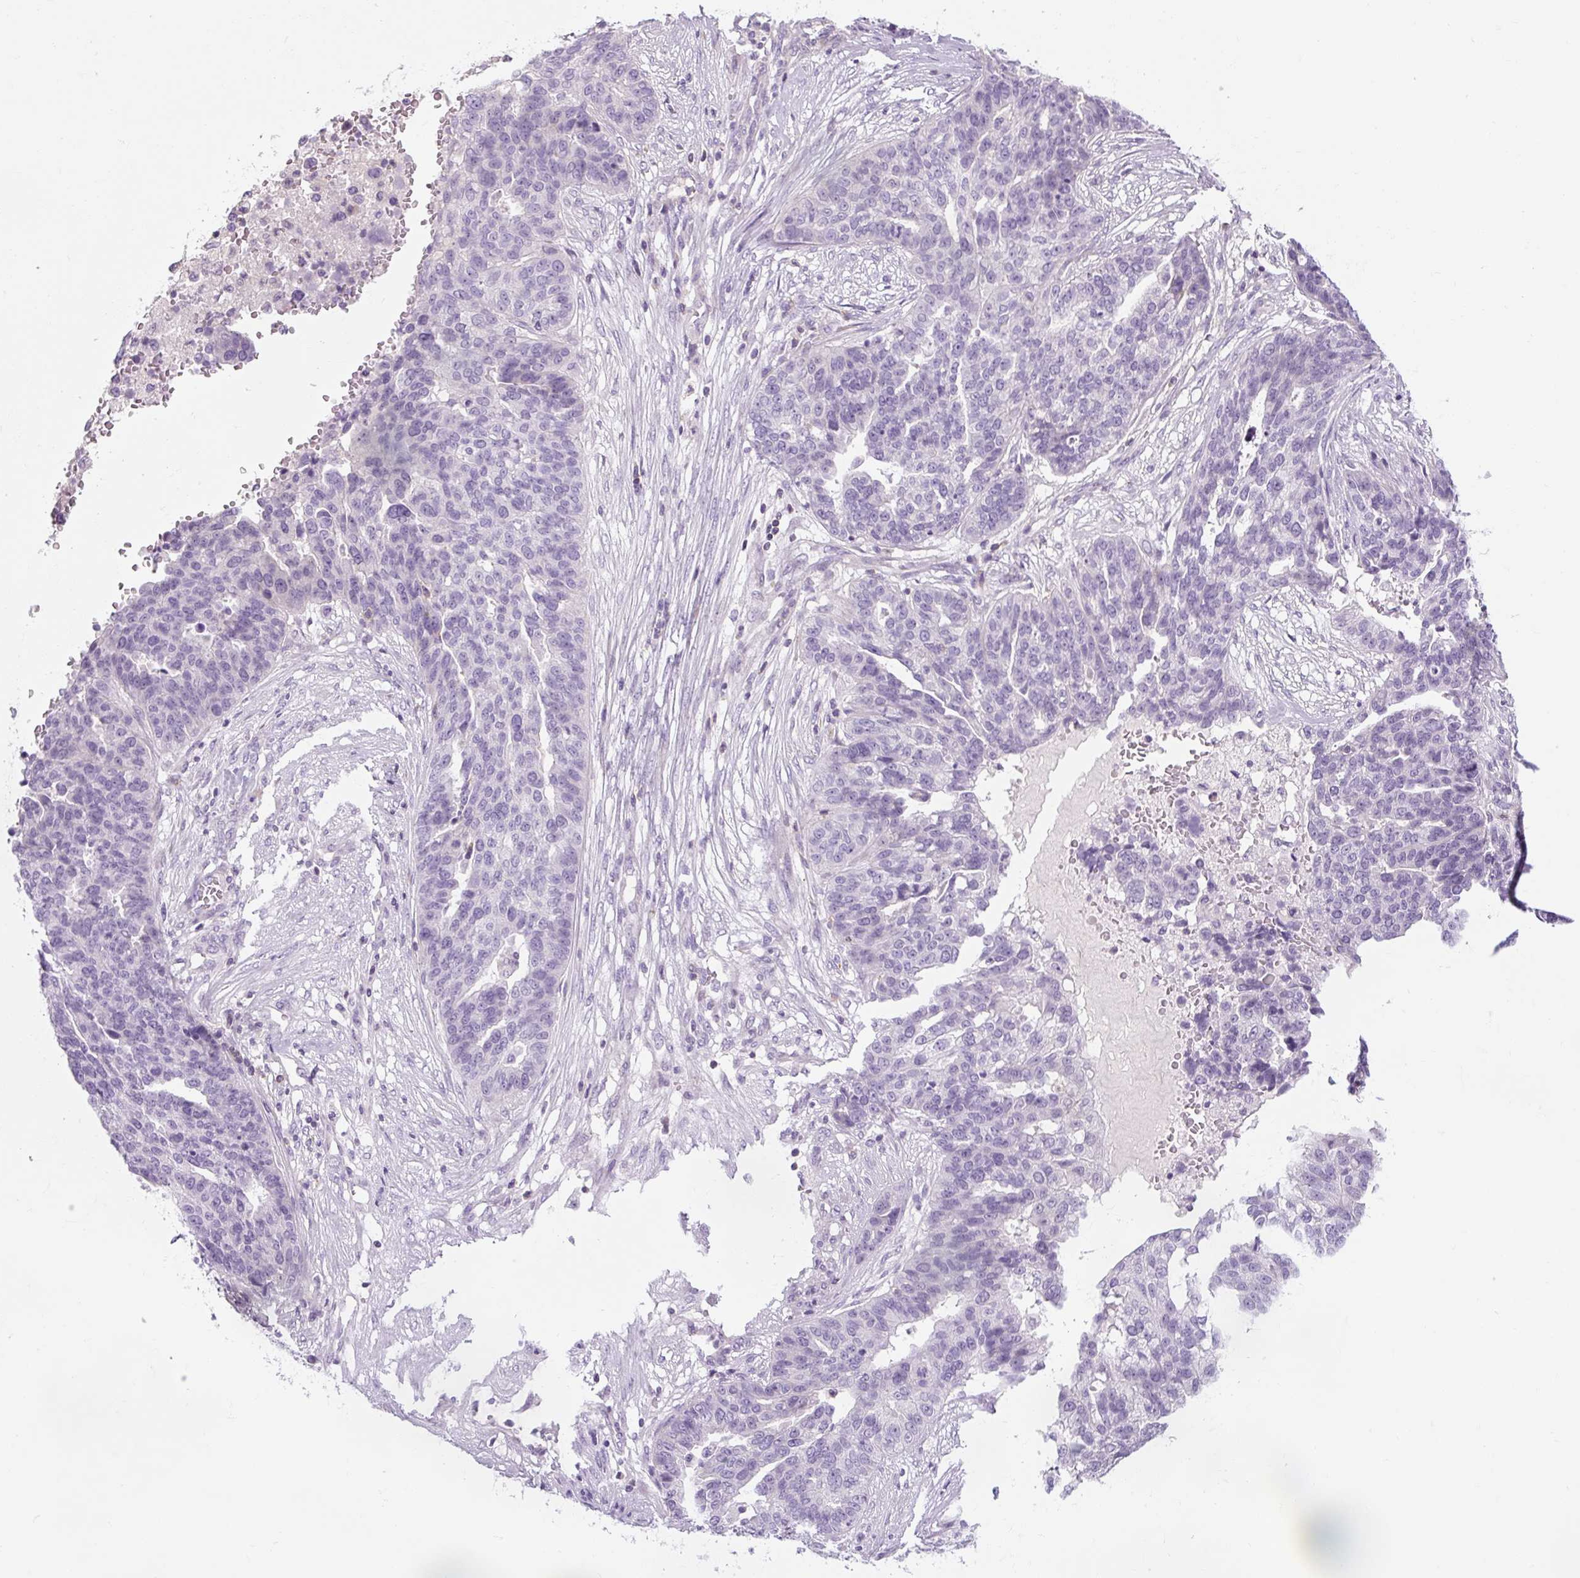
{"staining": {"intensity": "negative", "quantity": "none", "location": "none"}, "tissue": "ovarian cancer", "cell_type": "Tumor cells", "image_type": "cancer", "snomed": [{"axis": "morphology", "description": "Cystadenocarcinoma, serous, NOS"}, {"axis": "topography", "description": "Ovary"}], "caption": "Histopathology image shows no significant protein positivity in tumor cells of ovarian serous cystadenocarcinoma.", "gene": "TIGD2", "patient": {"sex": "female", "age": 59}}